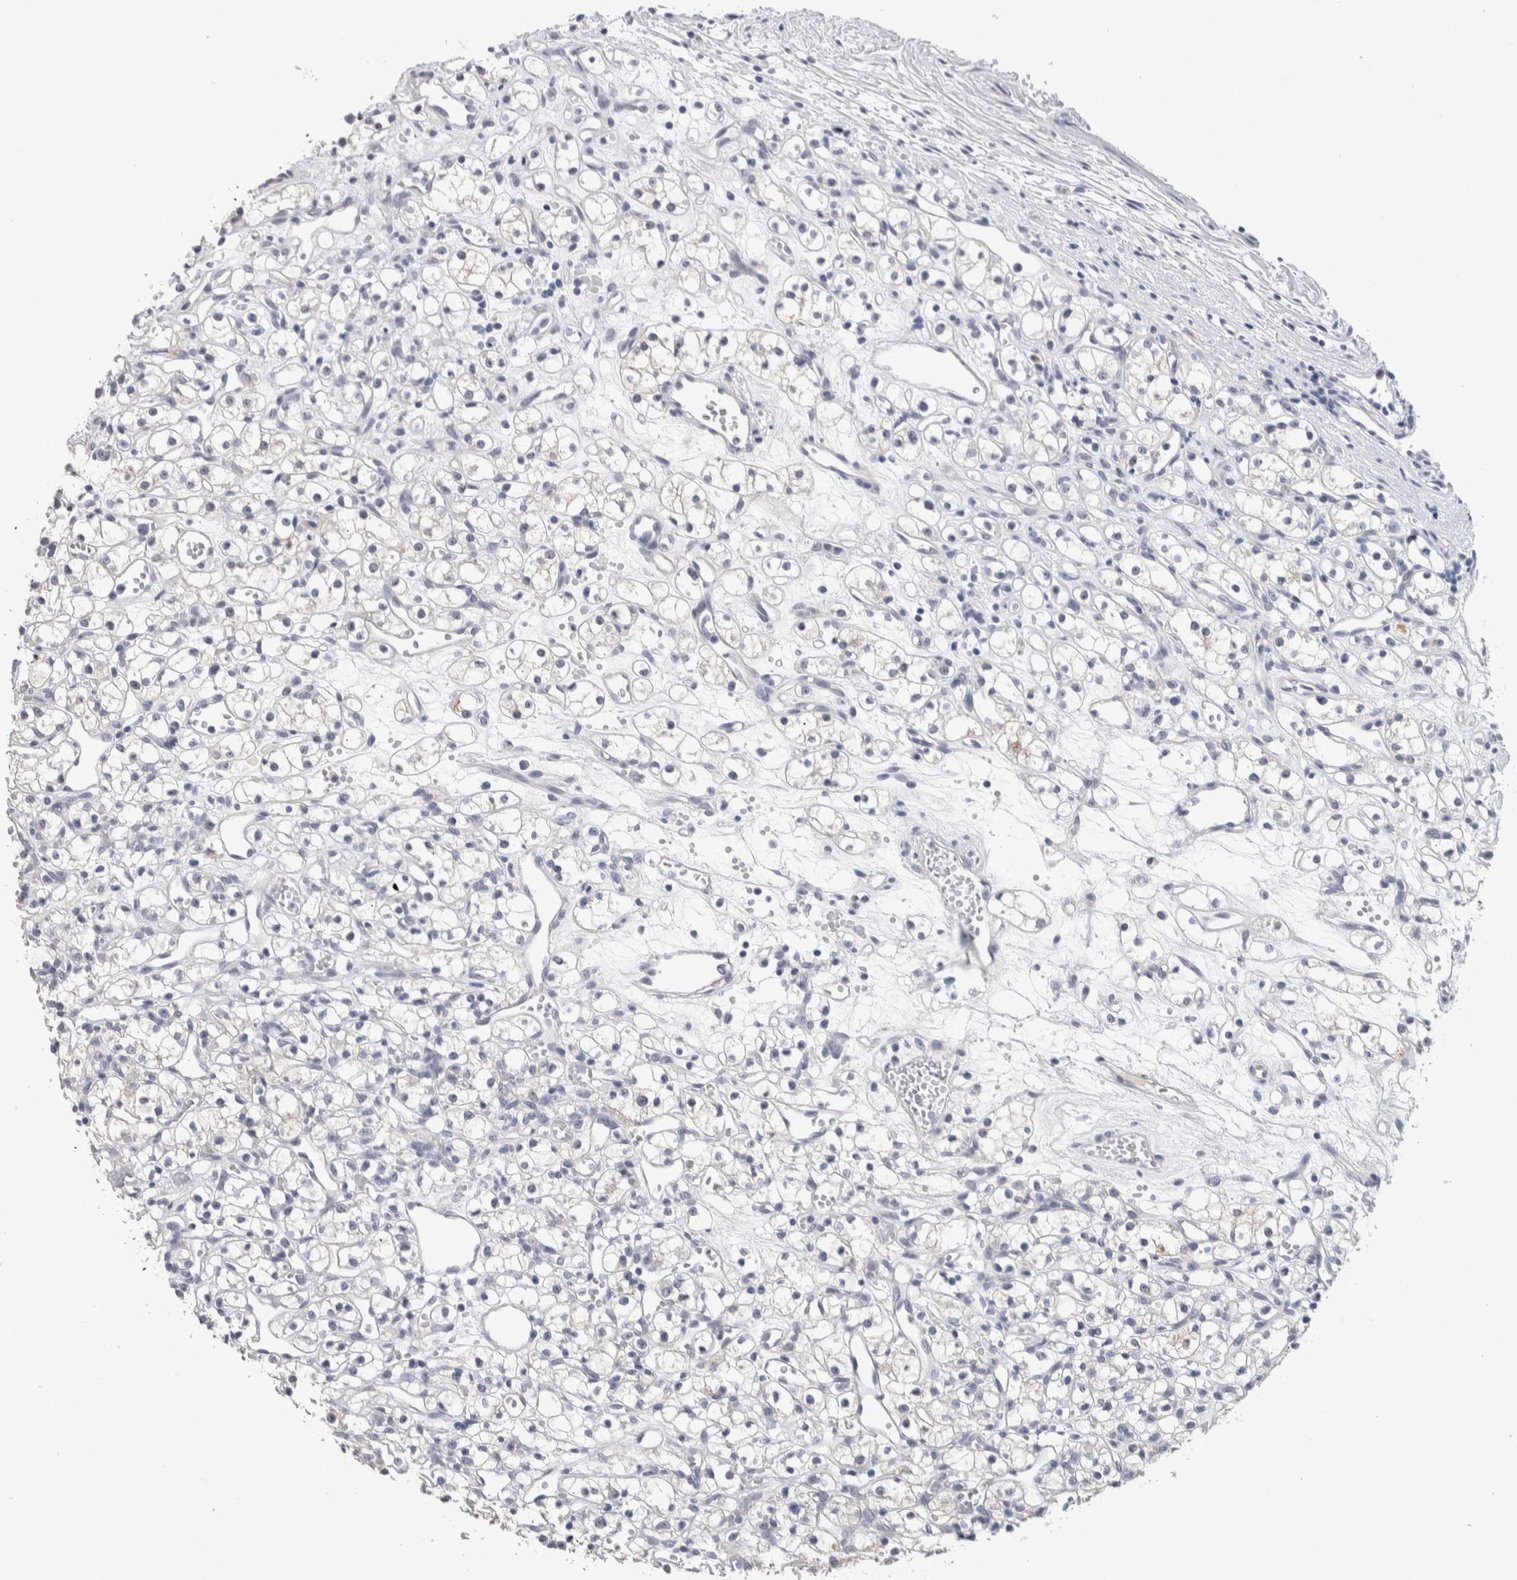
{"staining": {"intensity": "negative", "quantity": "none", "location": "none"}, "tissue": "renal cancer", "cell_type": "Tumor cells", "image_type": "cancer", "snomed": [{"axis": "morphology", "description": "Adenocarcinoma, NOS"}, {"axis": "topography", "description": "Kidney"}], "caption": "Immunohistochemical staining of human renal cancer exhibits no significant expression in tumor cells.", "gene": "TMEM102", "patient": {"sex": "female", "age": 59}}